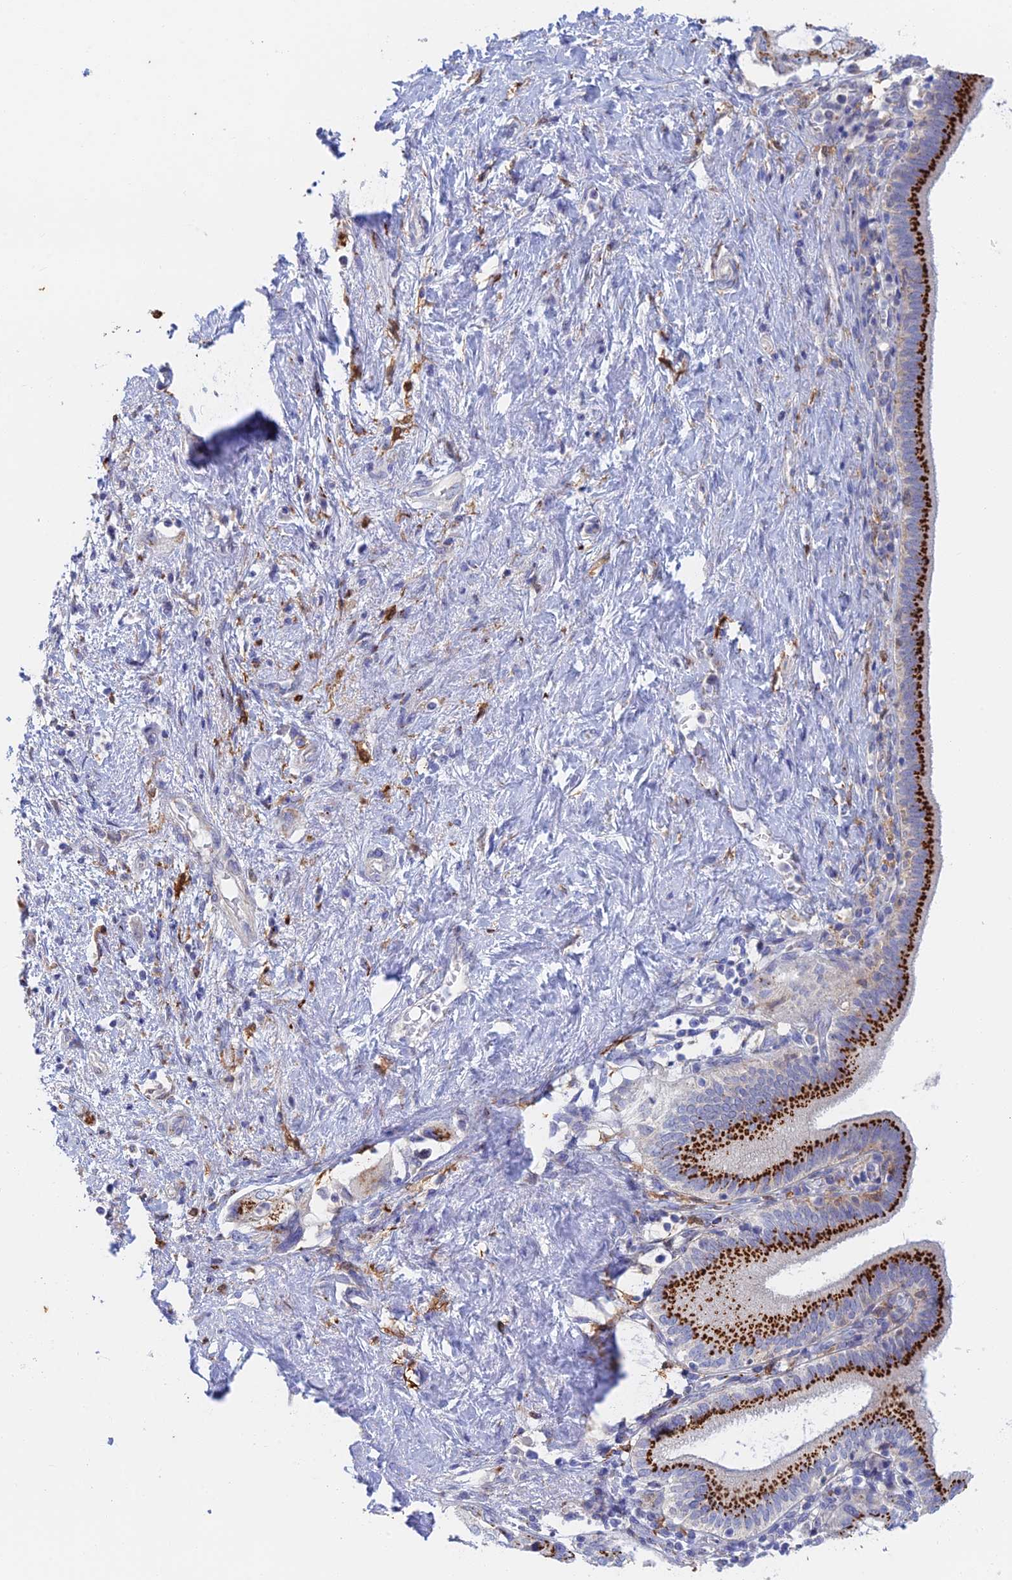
{"staining": {"intensity": "strong", "quantity": ">75%", "location": "cytoplasmic/membranous"}, "tissue": "pancreatic cancer", "cell_type": "Tumor cells", "image_type": "cancer", "snomed": [{"axis": "morphology", "description": "Adenocarcinoma, NOS"}, {"axis": "topography", "description": "Pancreas"}], "caption": "Immunohistochemistry (IHC) image of neoplastic tissue: human pancreatic adenocarcinoma stained using immunohistochemistry shows high levels of strong protein expression localized specifically in the cytoplasmic/membranous of tumor cells, appearing as a cytoplasmic/membranous brown color.", "gene": "SLC24A3", "patient": {"sex": "female", "age": 73}}